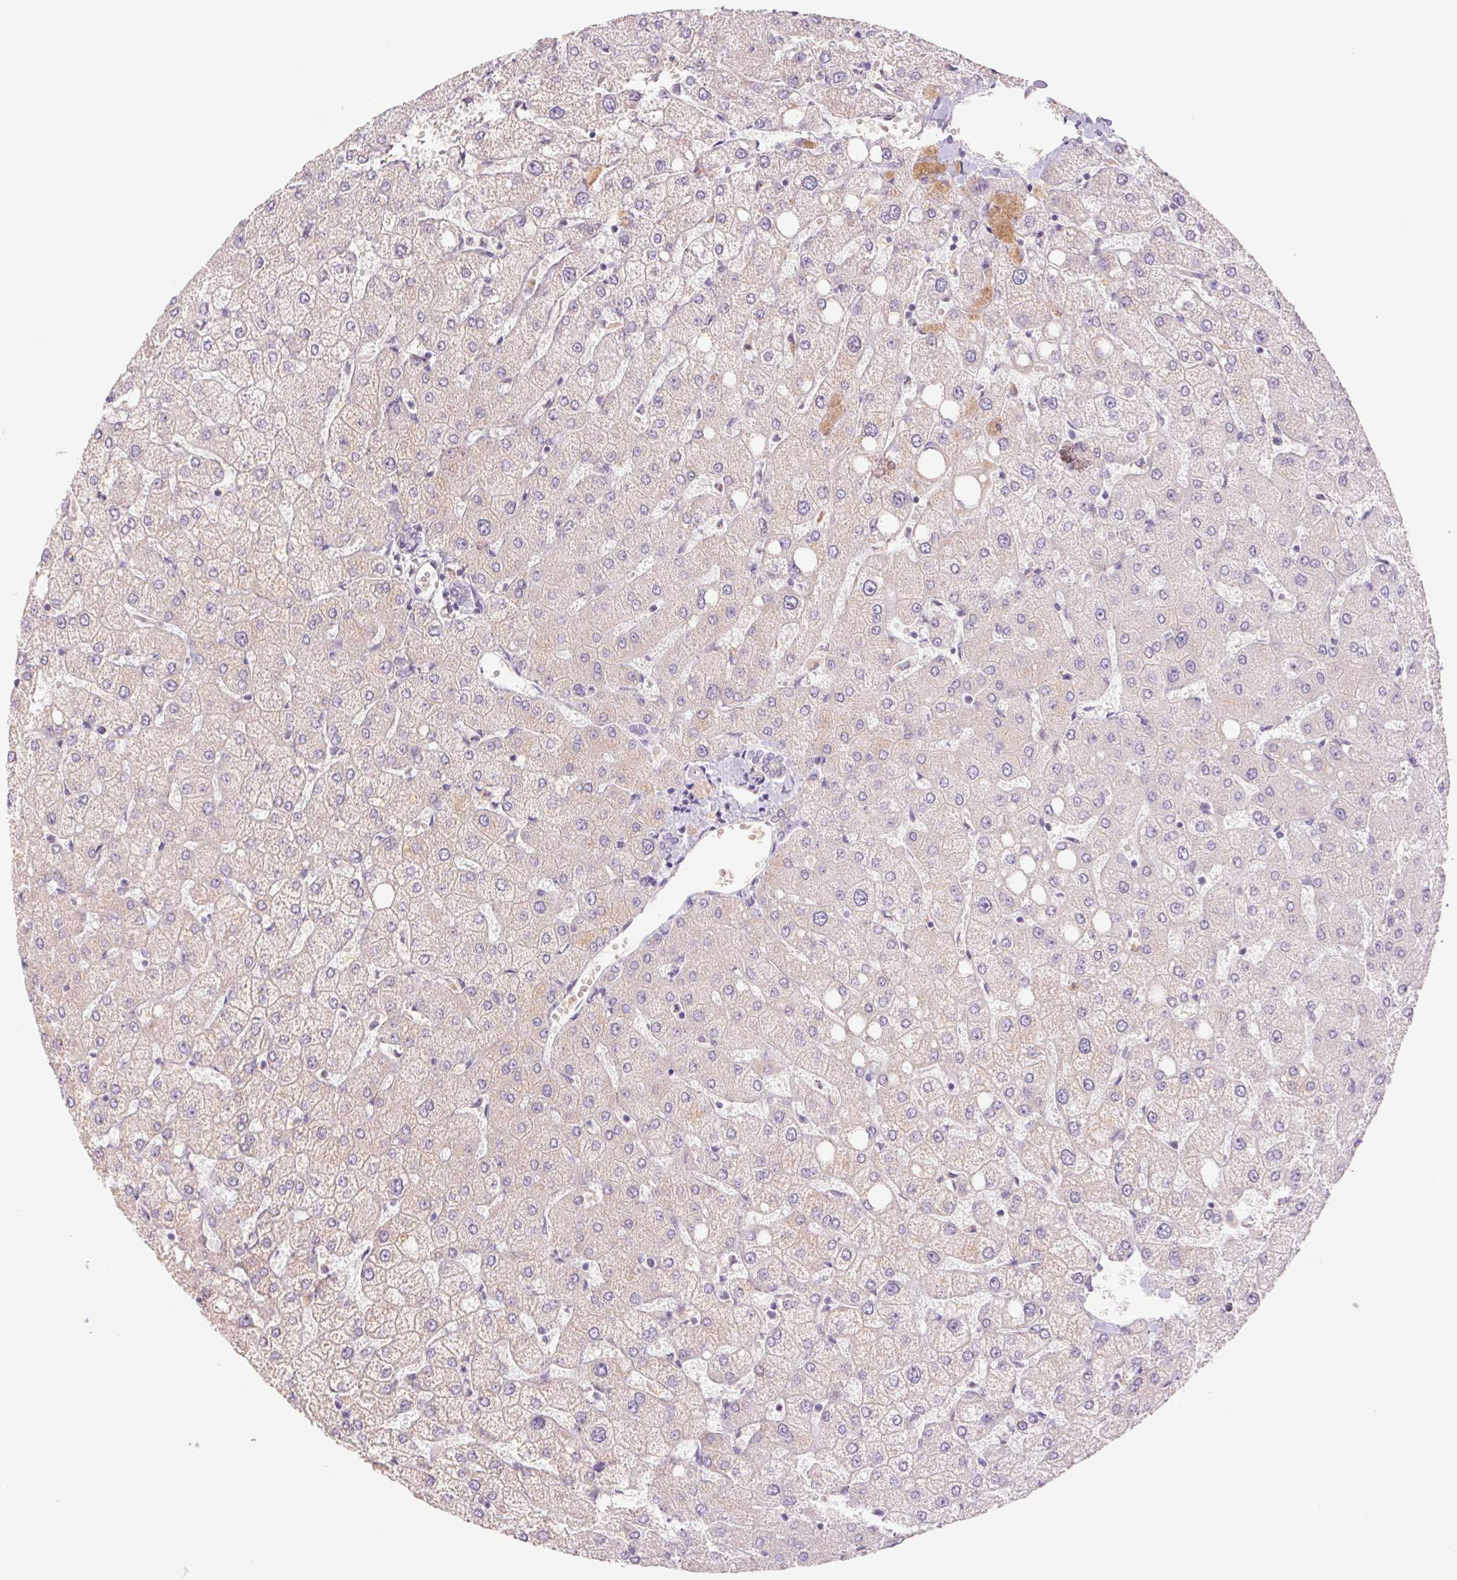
{"staining": {"intensity": "negative", "quantity": "none", "location": "none"}, "tissue": "liver", "cell_type": "Cholangiocytes", "image_type": "normal", "snomed": [{"axis": "morphology", "description": "Normal tissue, NOS"}, {"axis": "topography", "description": "Liver"}], "caption": "IHC of normal human liver displays no positivity in cholangiocytes. (DAB (3,3'-diaminobenzidine) IHC, high magnification).", "gene": "IGFL3", "patient": {"sex": "female", "age": 54}}